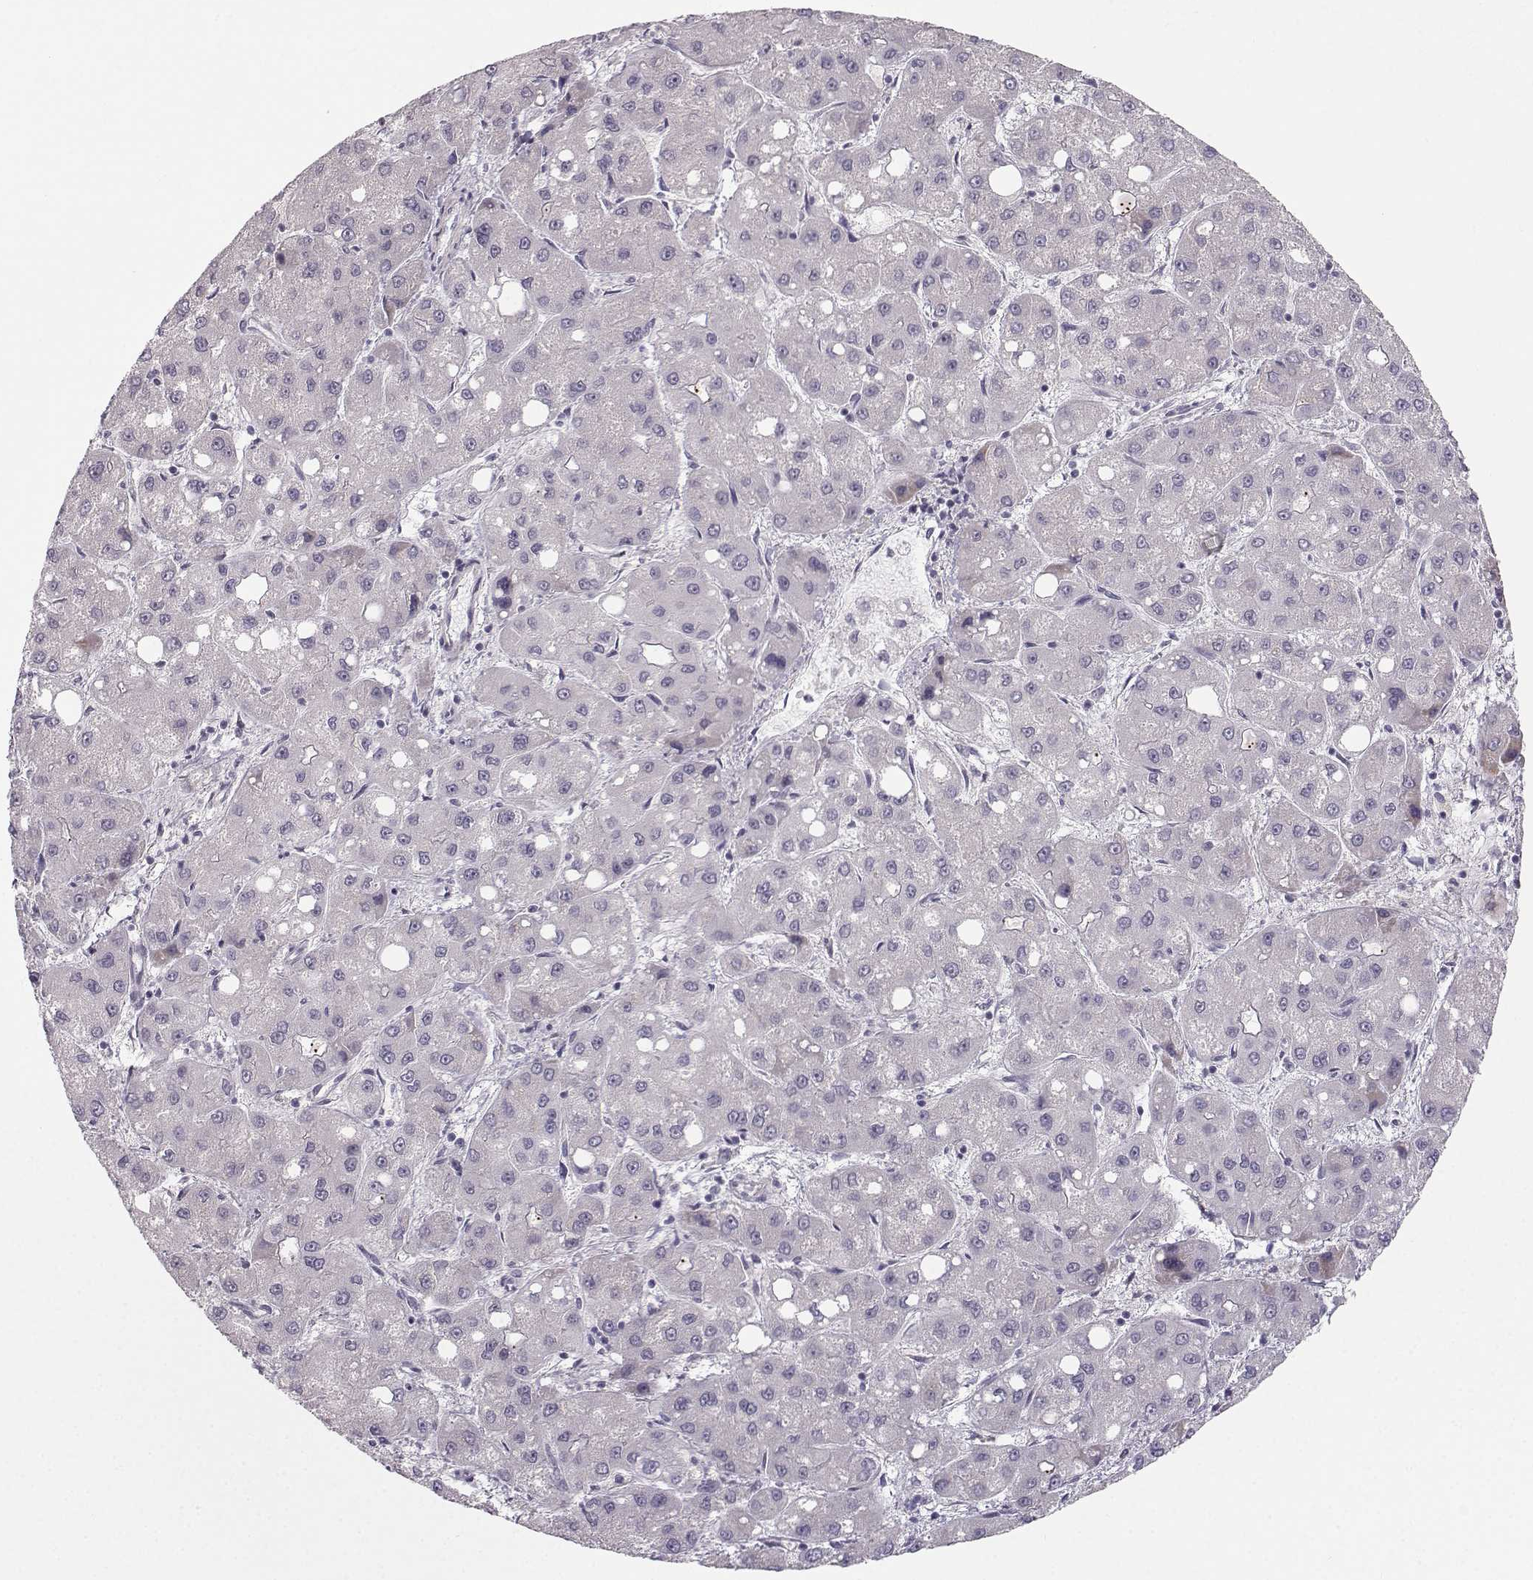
{"staining": {"intensity": "negative", "quantity": "none", "location": "none"}, "tissue": "liver cancer", "cell_type": "Tumor cells", "image_type": "cancer", "snomed": [{"axis": "morphology", "description": "Carcinoma, Hepatocellular, NOS"}, {"axis": "topography", "description": "Liver"}], "caption": "Hepatocellular carcinoma (liver) was stained to show a protein in brown. There is no significant positivity in tumor cells. Brightfield microscopy of immunohistochemistry (IHC) stained with DAB (brown) and hematoxylin (blue), captured at high magnification.", "gene": "CASR", "patient": {"sex": "male", "age": 73}}